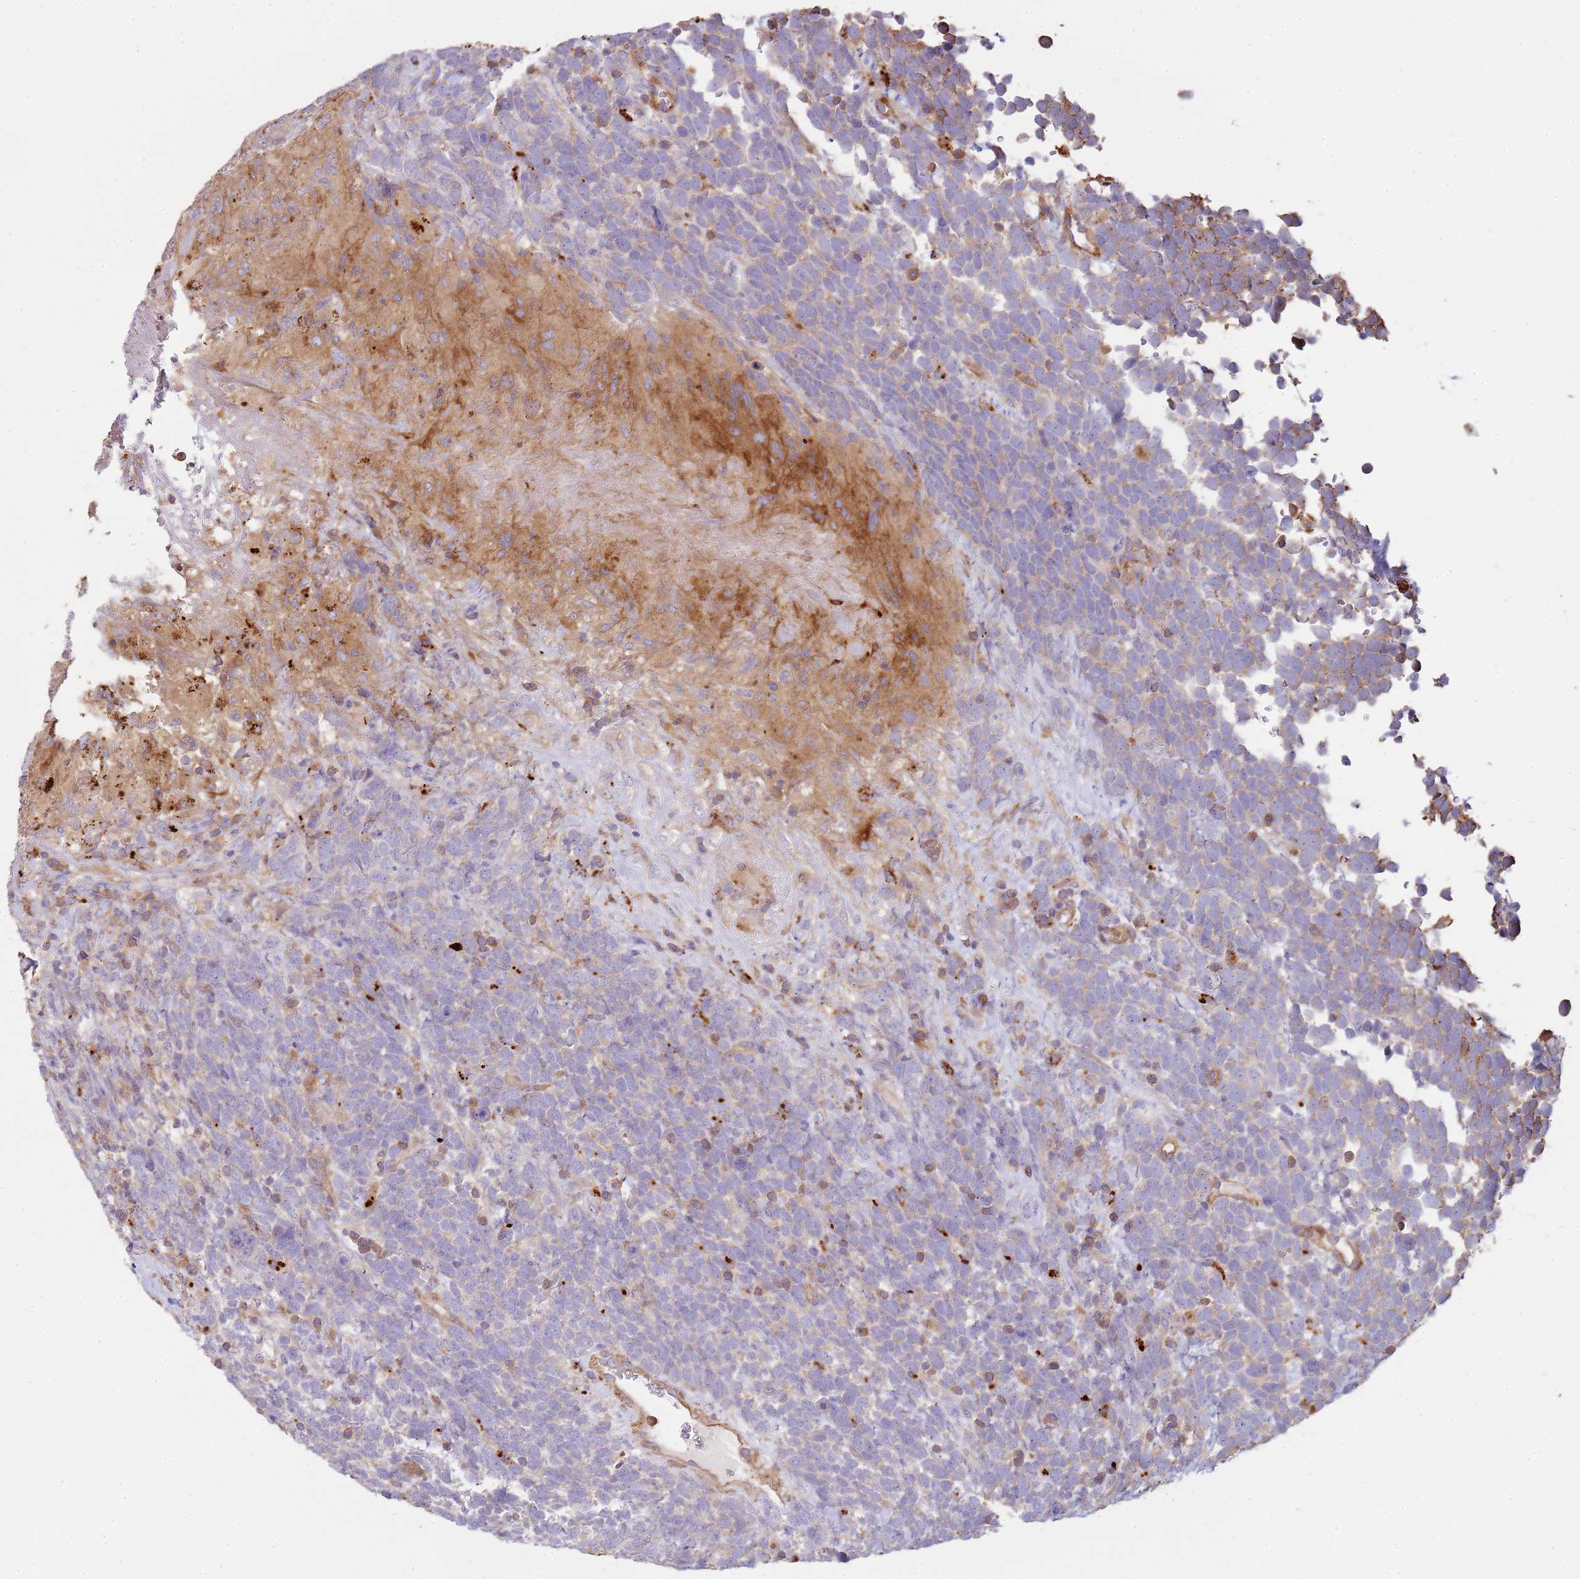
{"staining": {"intensity": "negative", "quantity": "none", "location": "none"}, "tissue": "urothelial cancer", "cell_type": "Tumor cells", "image_type": "cancer", "snomed": [{"axis": "morphology", "description": "Urothelial carcinoma, High grade"}, {"axis": "topography", "description": "Urinary bladder"}], "caption": "This micrograph is of high-grade urothelial carcinoma stained with immunohistochemistry (IHC) to label a protein in brown with the nuclei are counter-stained blue. There is no expression in tumor cells. Brightfield microscopy of IHC stained with DAB (3,3'-diaminobenzidine) (brown) and hematoxylin (blue), captured at high magnification.", "gene": "NDUFAF4", "patient": {"sex": "female", "age": 82}}